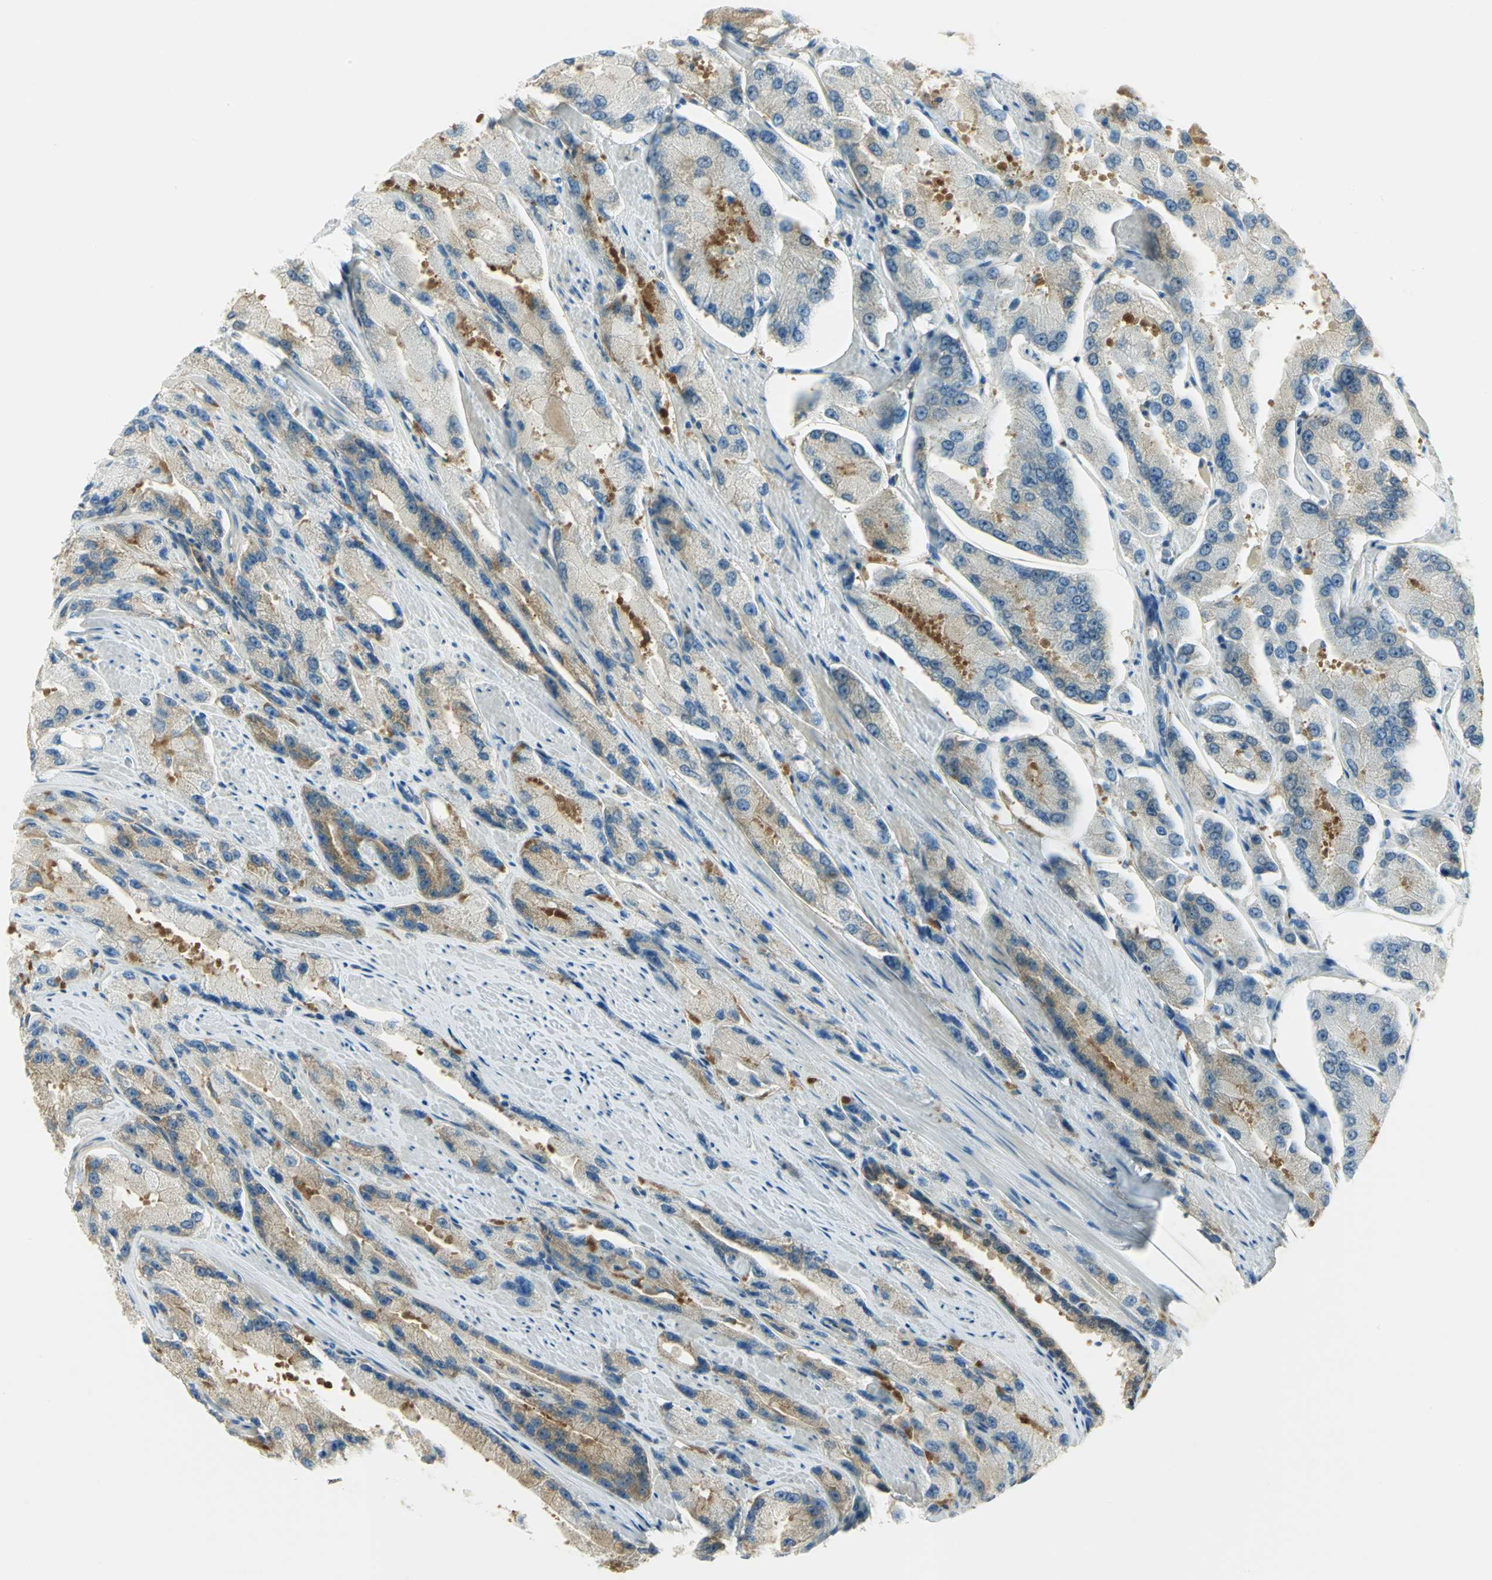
{"staining": {"intensity": "moderate", "quantity": ">75%", "location": "cytoplasmic/membranous"}, "tissue": "prostate cancer", "cell_type": "Tumor cells", "image_type": "cancer", "snomed": [{"axis": "morphology", "description": "Adenocarcinoma, High grade"}, {"axis": "topography", "description": "Prostate"}], "caption": "Human prostate cancer (adenocarcinoma (high-grade)) stained with a brown dye exhibits moderate cytoplasmic/membranous positive staining in about >75% of tumor cells.", "gene": "TSC22D2", "patient": {"sex": "male", "age": 58}}